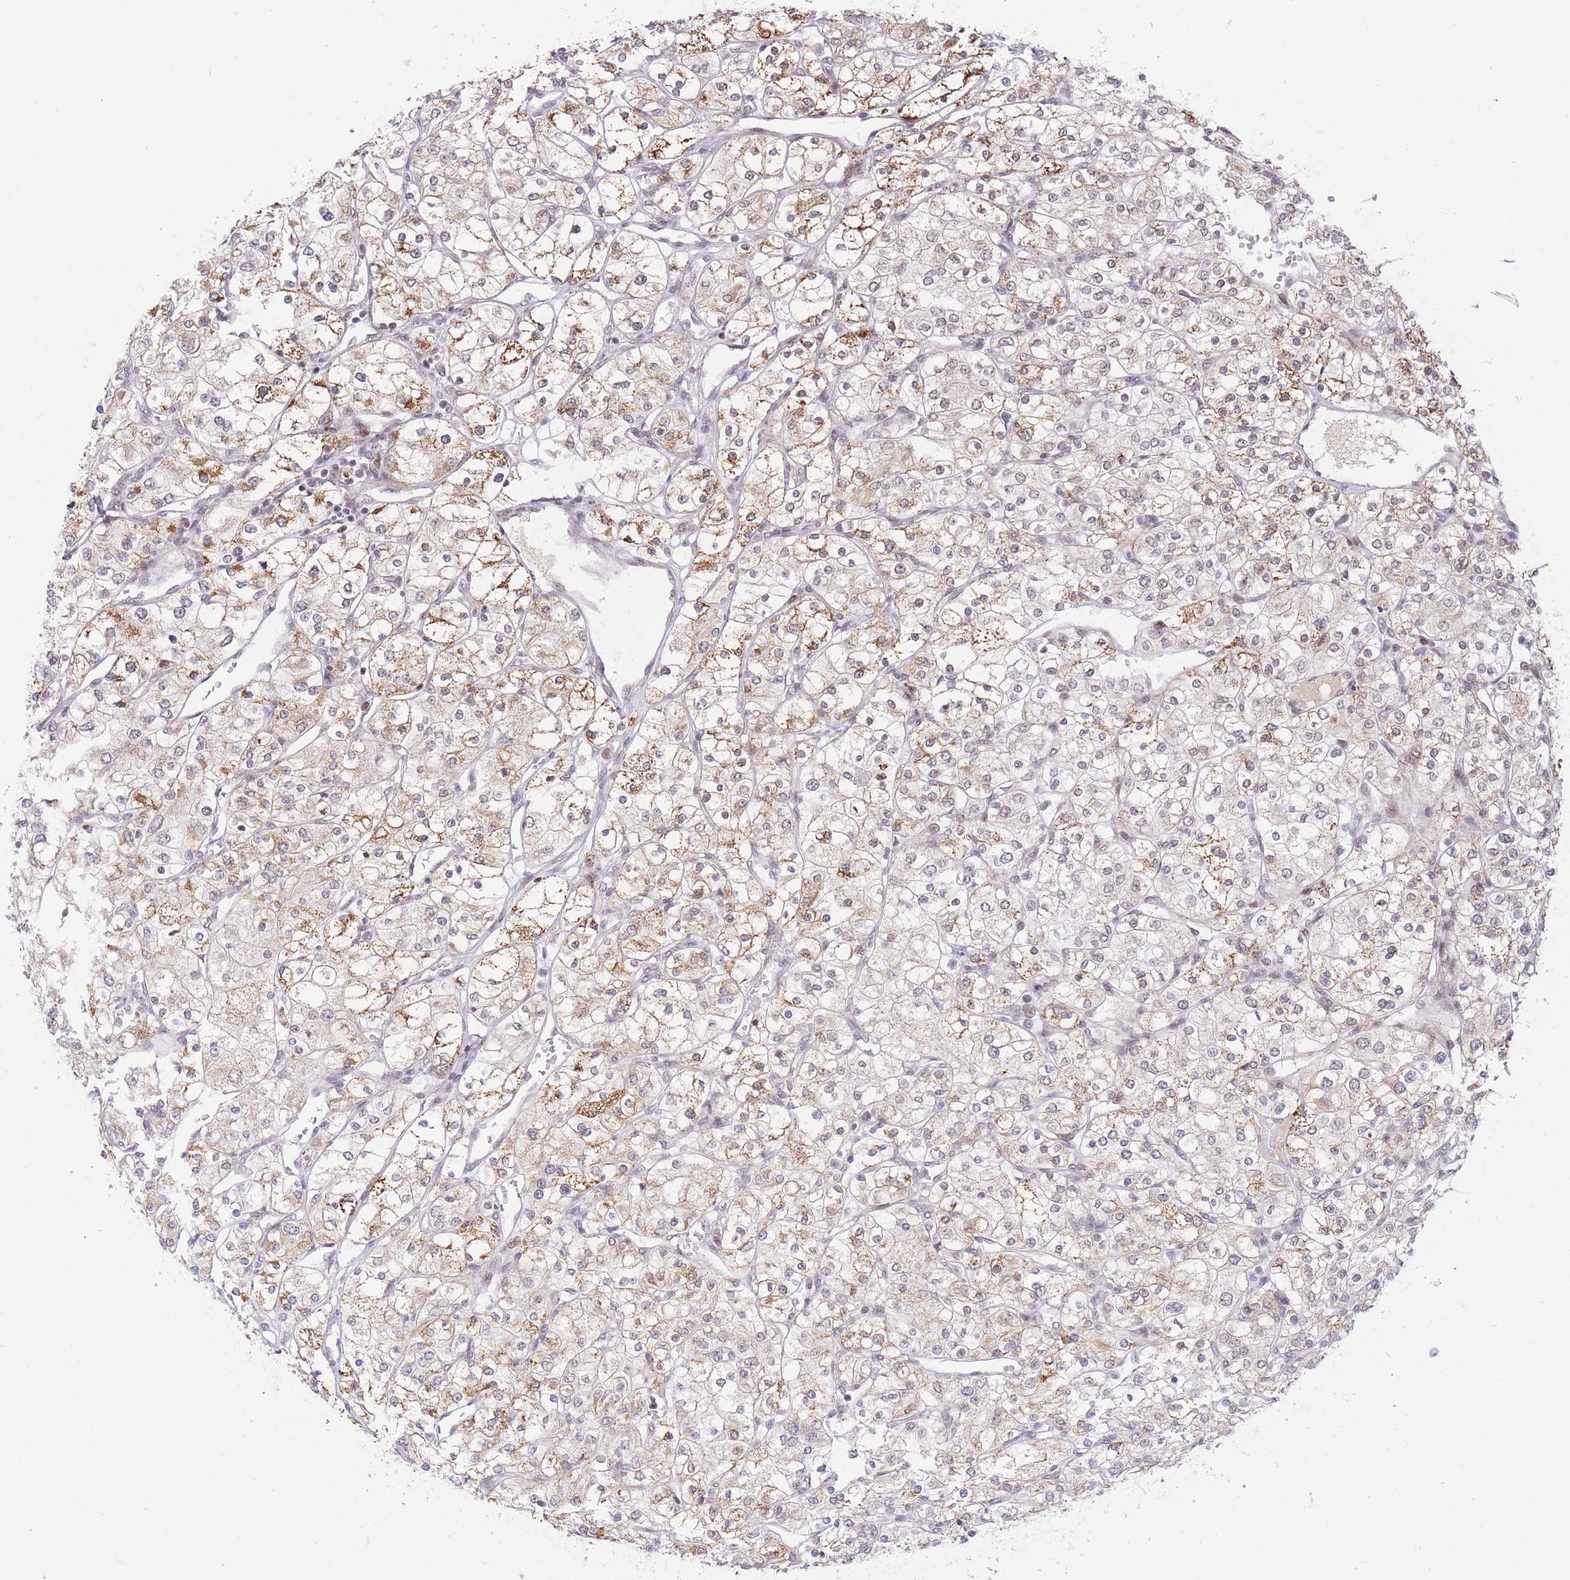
{"staining": {"intensity": "moderate", "quantity": "25%-75%", "location": "cytoplasmic/membranous"}, "tissue": "renal cancer", "cell_type": "Tumor cells", "image_type": "cancer", "snomed": [{"axis": "morphology", "description": "Adenocarcinoma, NOS"}, {"axis": "topography", "description": "Kidney"}], "caption": "Renal cancer (adenocarcinoma) was stained to show a protein in brown. There is medium levels of moderate cytoplasmic/membranous expression in about 25%-75% of tumor cells. Using DAB (brown) and hematoxylin (blue) stains, captured at high magnification using brightfield microscopy.", "gene": "TARBP2", "patient": {"sex": "male", "age": 80}}